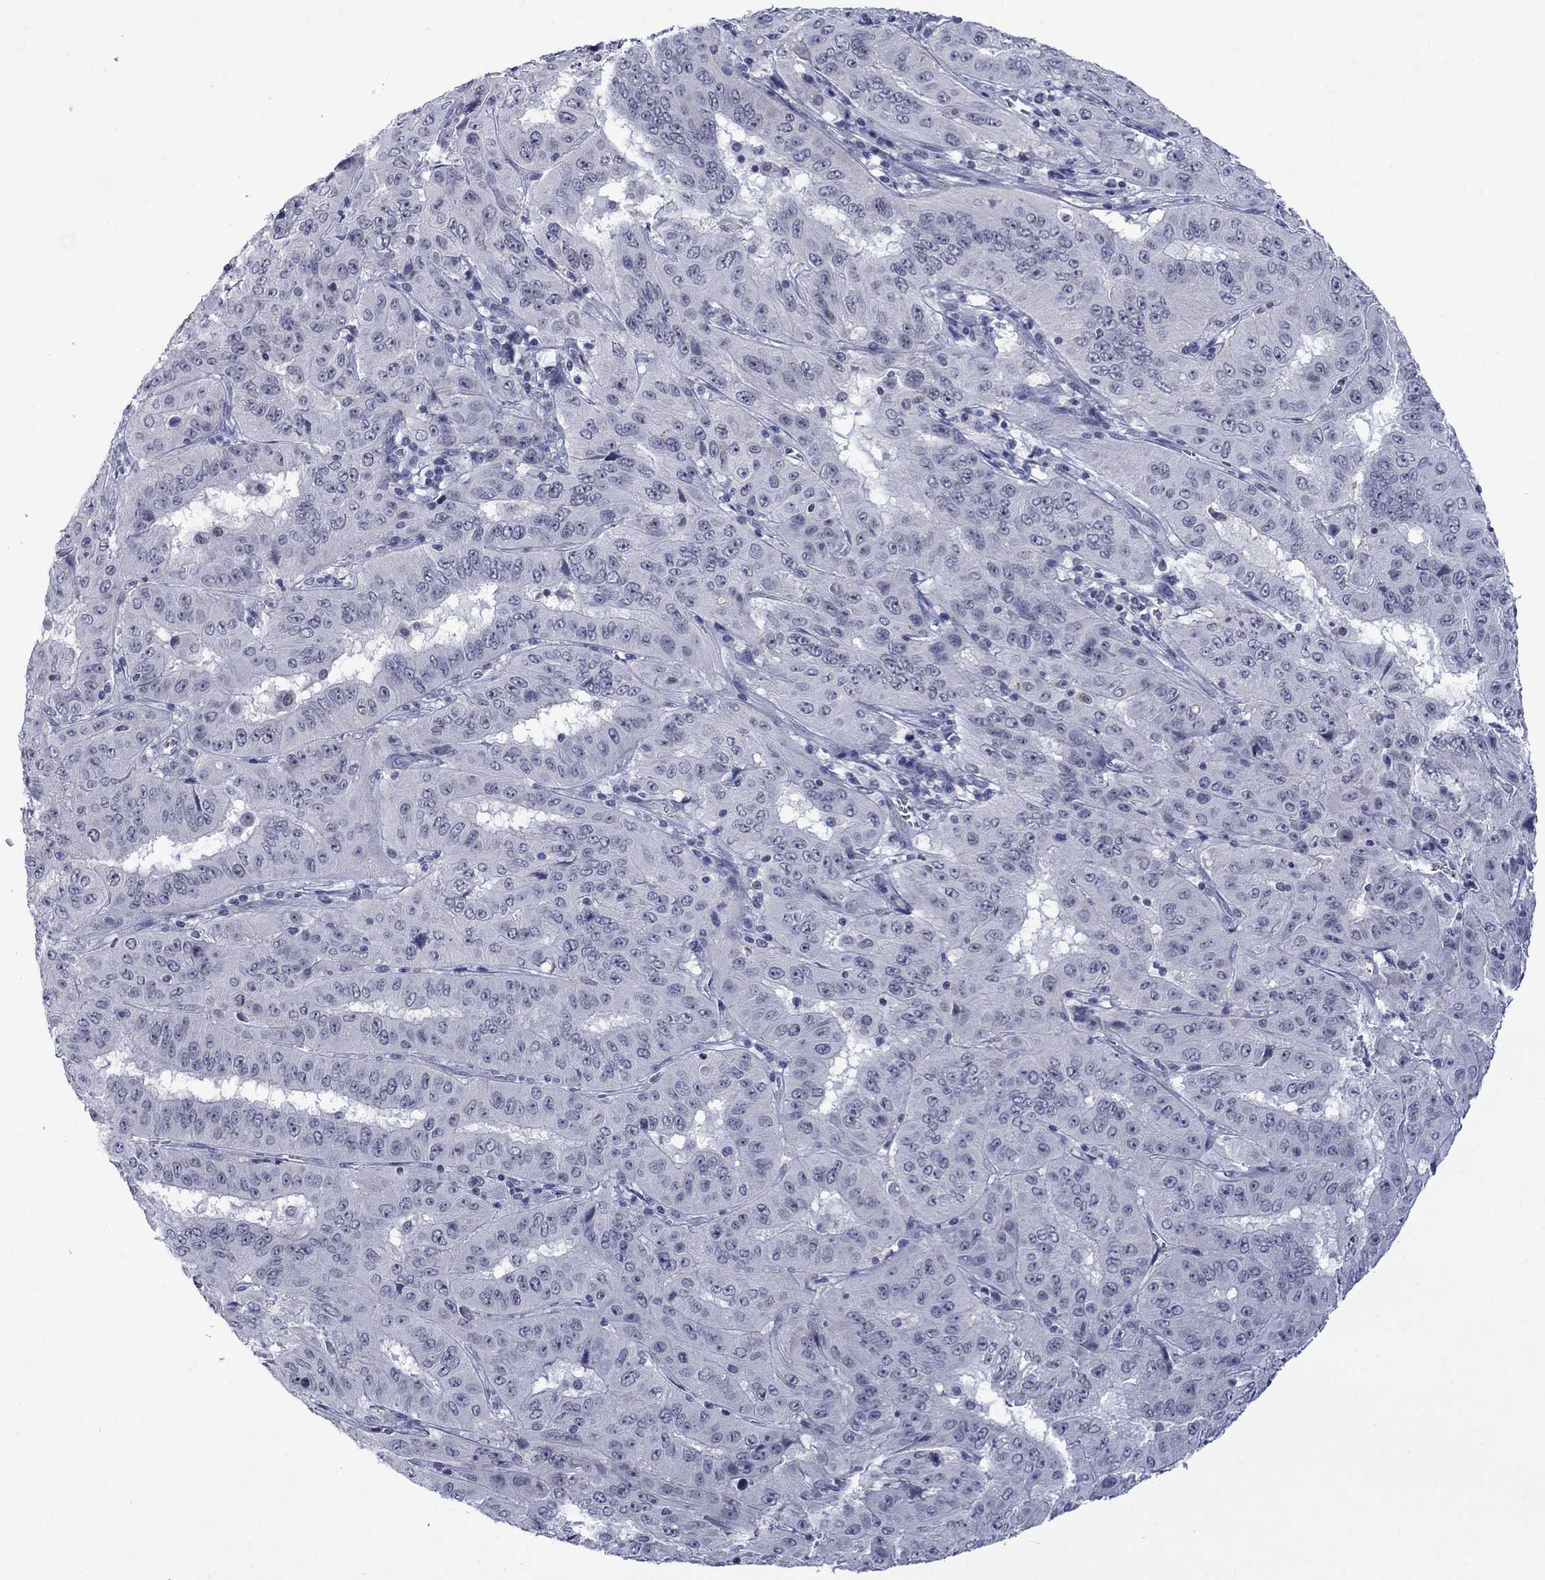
{"staining": {"intensity": "negative", "quantity": "none", "location": "none"}, "tissue": "pancreatic cancer", "cell_type": "Tumor cells", "image_type": "cancer", "snomed": [{"axis": "morphology", "description": "Adenocarcinoma, NOS"}, {"axis": "topography", "description": "Pancreas"}], "caption": "Immunohistochemical staining of human pancreatic cancer (adenocarcinoma) demonstrates no significant staining in tumor cells.", "gene": "NSMF", "patient": {"sex": "male", "age": 63}}